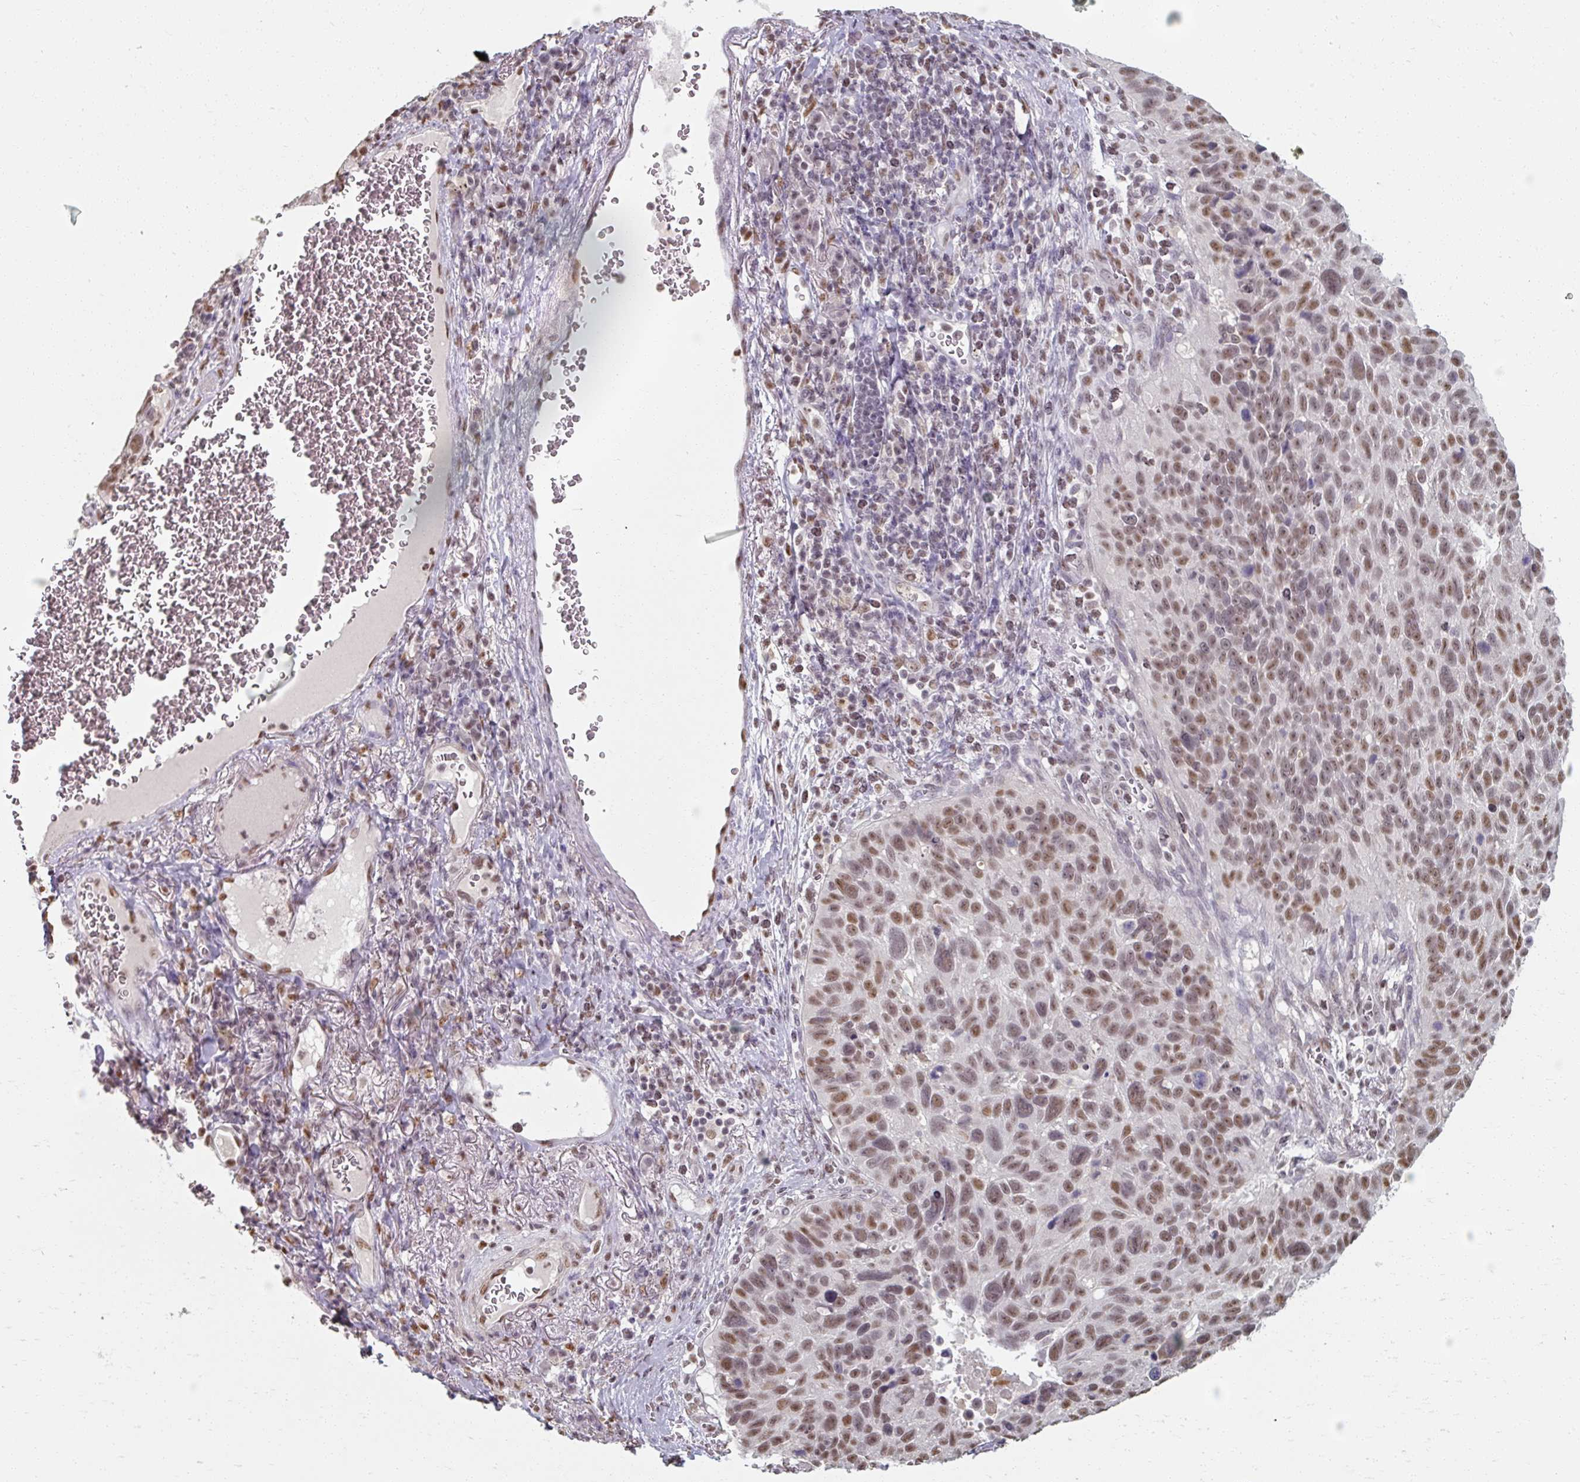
{"staining": {"intensity": "moderate", "quantity": ">75%", "location": "nuclear"}, "tissue": "lung cancer", "cell_type": "Tumor cells", "image_type": "cancer", "snomed": [{"axis": "morphology", "description": "Squamous cell carcinoma, NOS"}, {"axis": "topography", "description": "Lung"}], "caption": "An image showing moderate nuclear staining in approximately >75% of tumor cells in lung squamous cell carcinoma, as visualized by brown immunohistochemical staining.", "gene": "ZFTRAF1", "patient": {"sex": "male", "age": 66}}